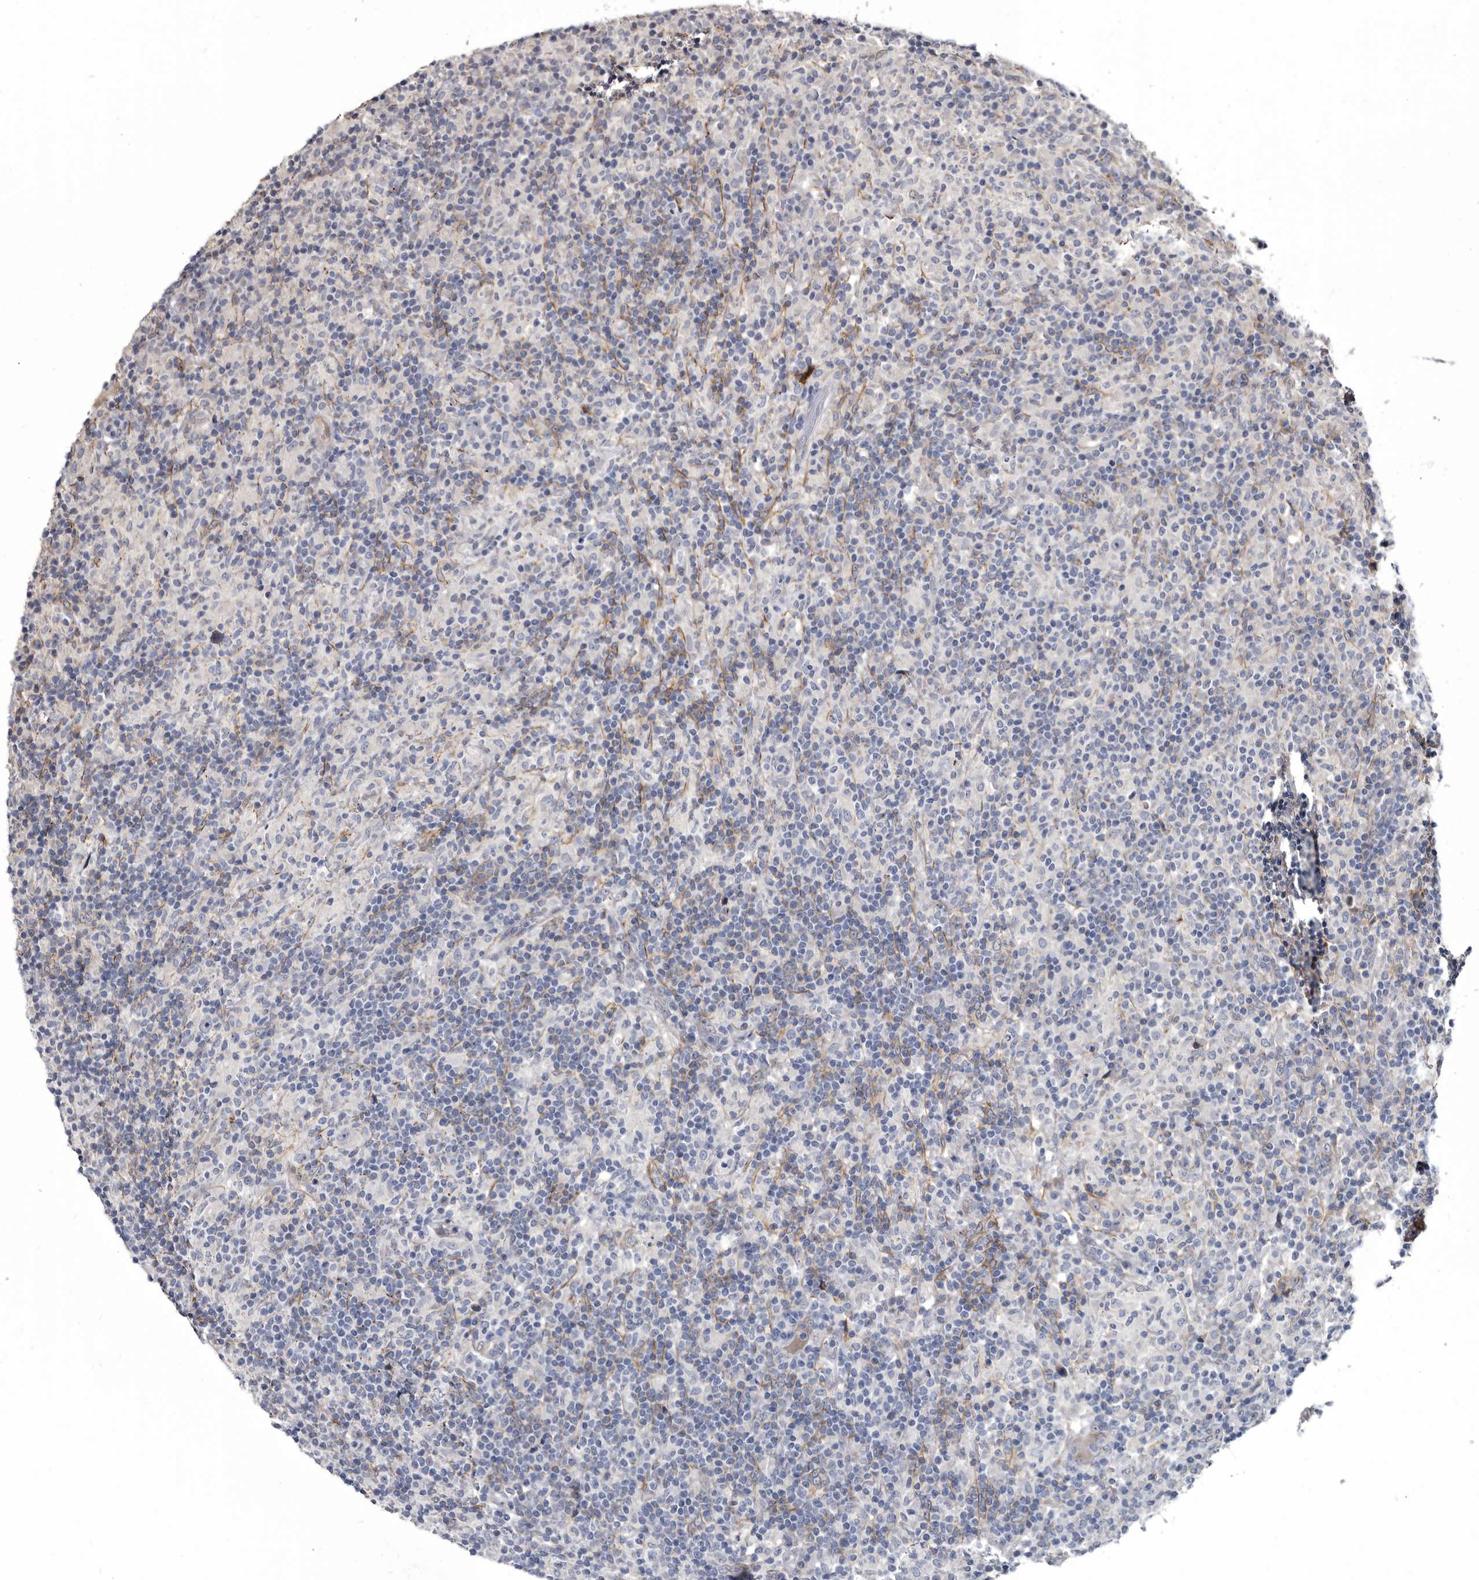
{"staining": {"intensity": "negative", "quantity": "none", "location": "none"}, "tissue": "lymphoma", "cell_type": "Tumor cells", "image_type": "cancer", "snomed": [{"axis": "morphology", "description": "Hodgkin's disease, NOS"}, {"axis": "topography", "description": "Lymph node"}], "caption": "This histopathology image is of Hodgkin's disease stained with IHC to label a protein in brown with the nuclei are counter-stained blue. There is no positivity in tumor cells.", "gene": "PROM1", "patient": {"sex": "male", "age": 70}}